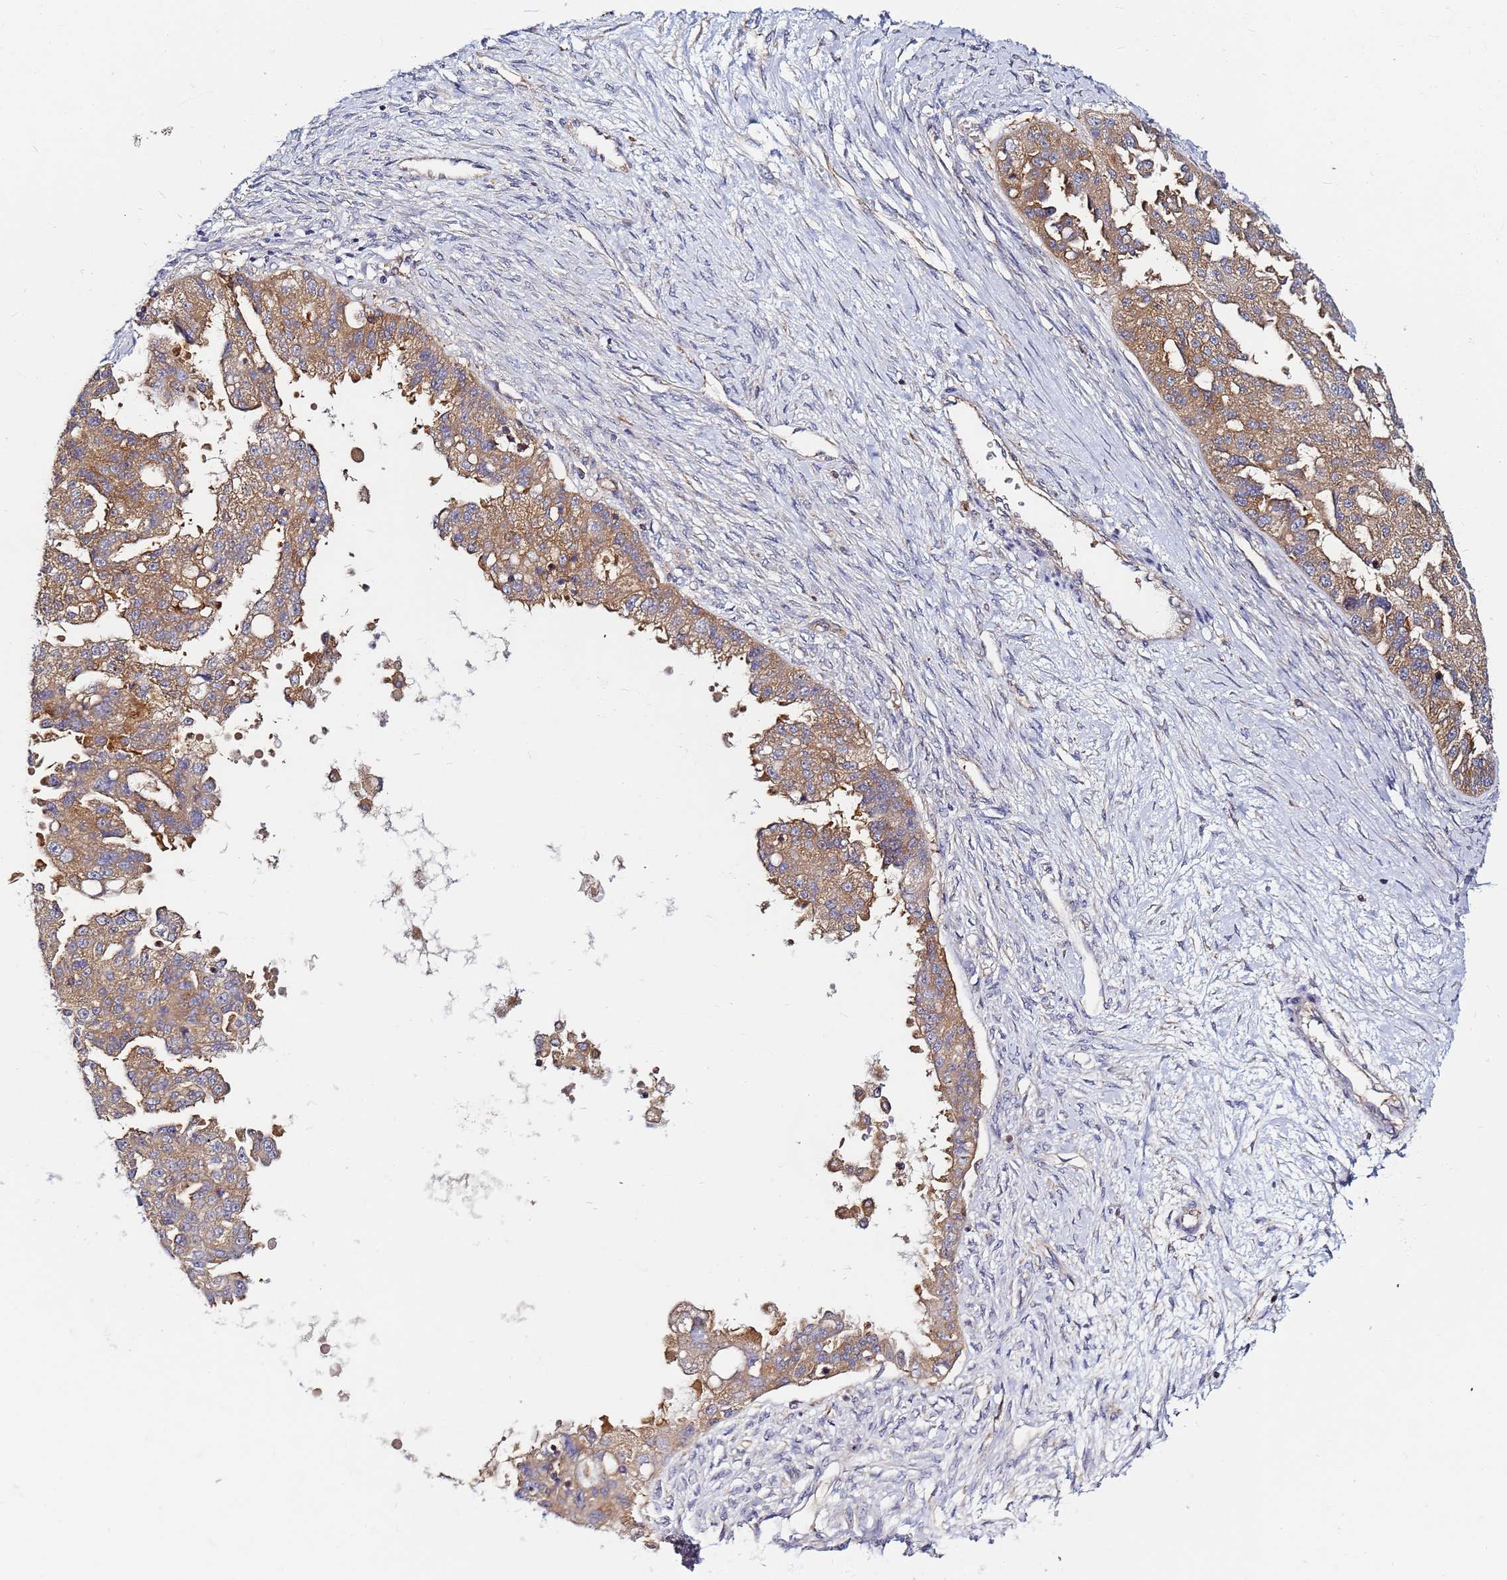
{"staining": {"intensity": "moderate", "quantity": ">75%", "location": "cytoplasmic/membranous"}, "tissue": "ovarian cancer", "cell_type": "Tumor cells", "image_type": "cancer", "snomed": [{"axis": "morphology", "description": "Cystadenocarcinoma, serous, NOS"}, {"axis": "topography", "description": "Ovary"}], "caption": "Immunohistochemical staining of human serous cystadenocarcinoma (ovarian) exhibits medium levels of moderate cytoplasmic/membranous protein positivity in approximately >75% of tumor cells.", "gene": "CHM", "patient": {"sex": "female", "age": 58}}